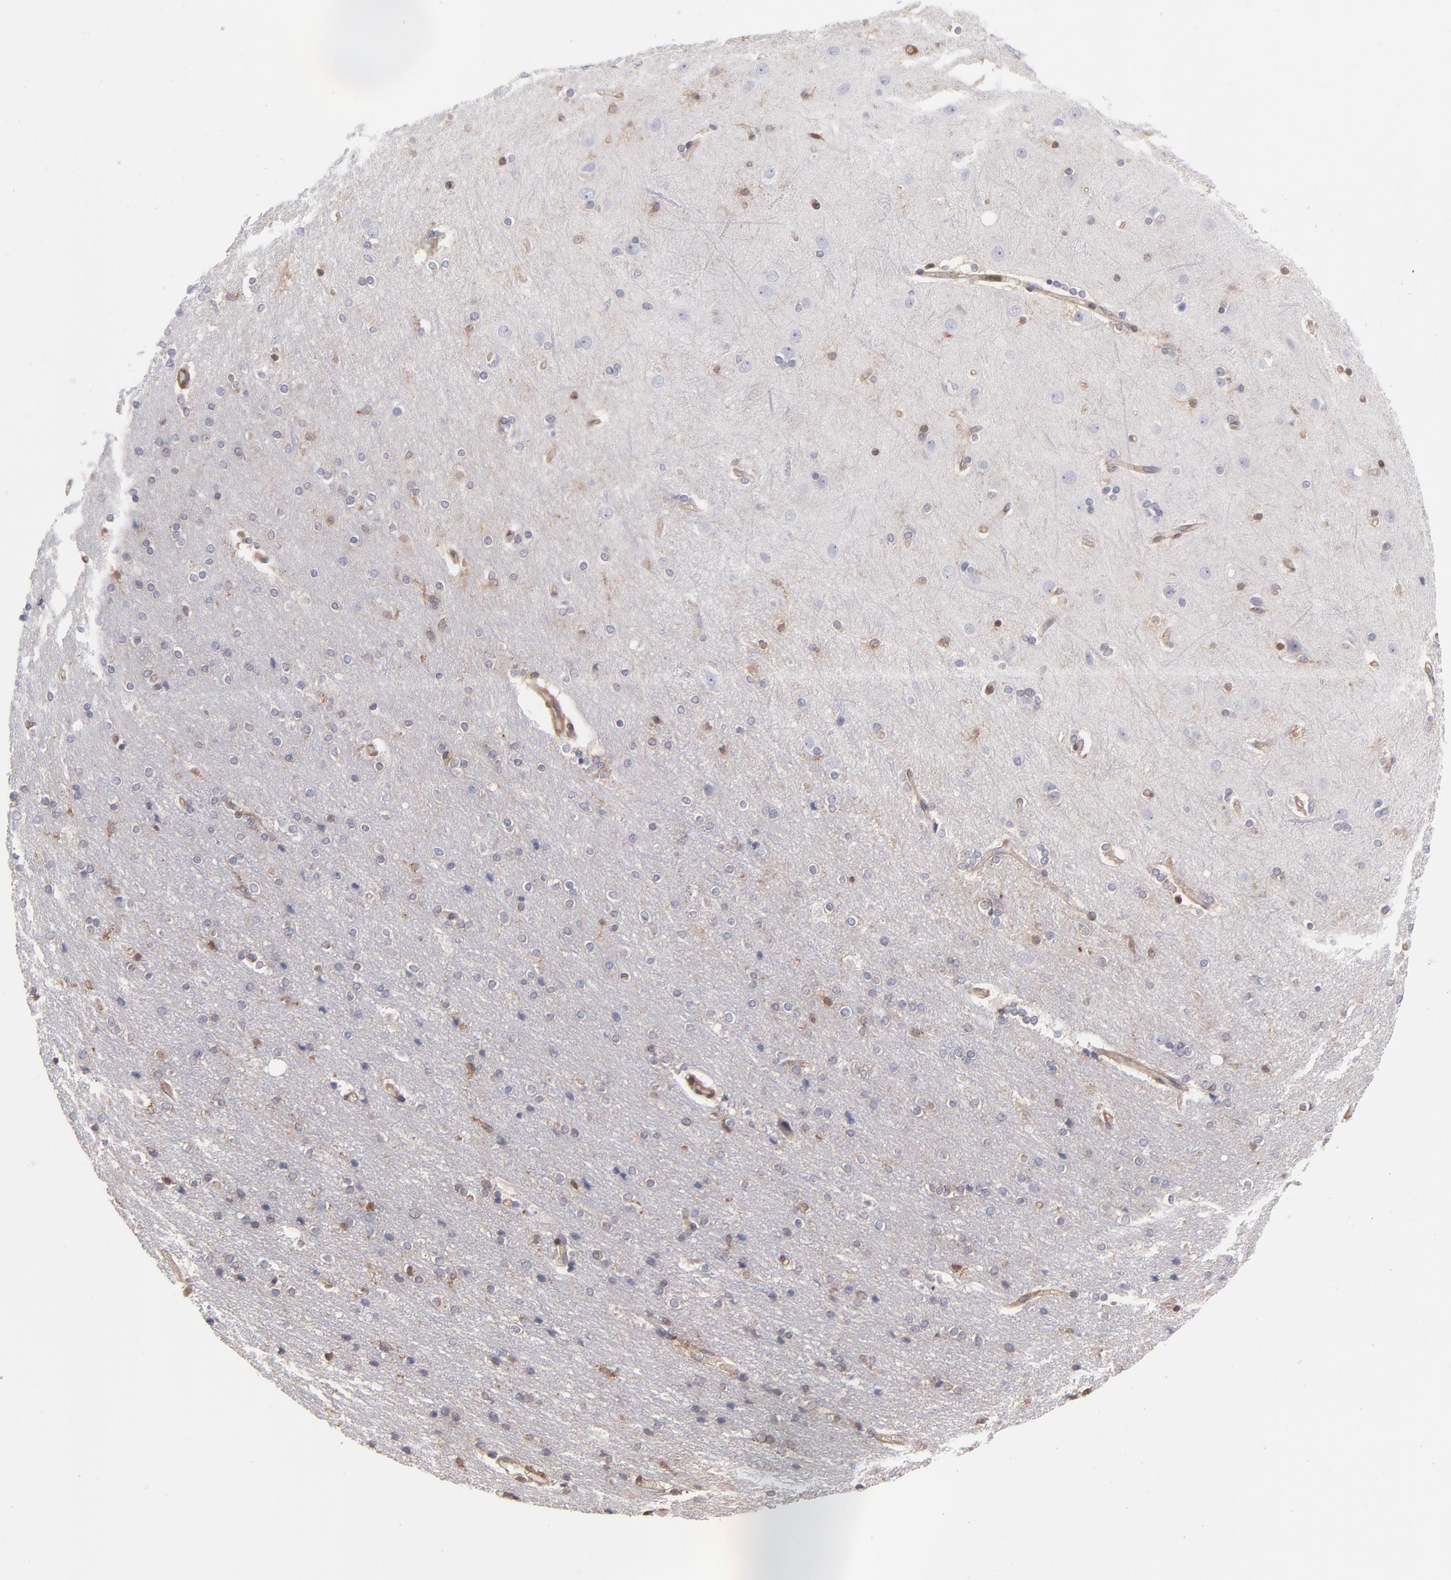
{"staining": {"intensity": "moderate", "quantity": ">75%", "location": "cytoplasmic/membranous"}, "tissue": "cerebral cortex", "cell_type": "Endothelial cells", "image_type": "normal", "snomed": [{"axis": "morphology", "description": "Normal tissue, NOS"}, {"axis": "topography", "description": "Cerebral cortex"}], "caption": "Immunohistochemistry (IHC) micrograph of normal cerebral cortex stained for a protein (brown), which displays medium levels of moderate cytoplasmic/membranous positivity in approximately >75% of endothelial cells.", "gene": "MAPRE1", "patient": {"sex": "female", "age": 54}}